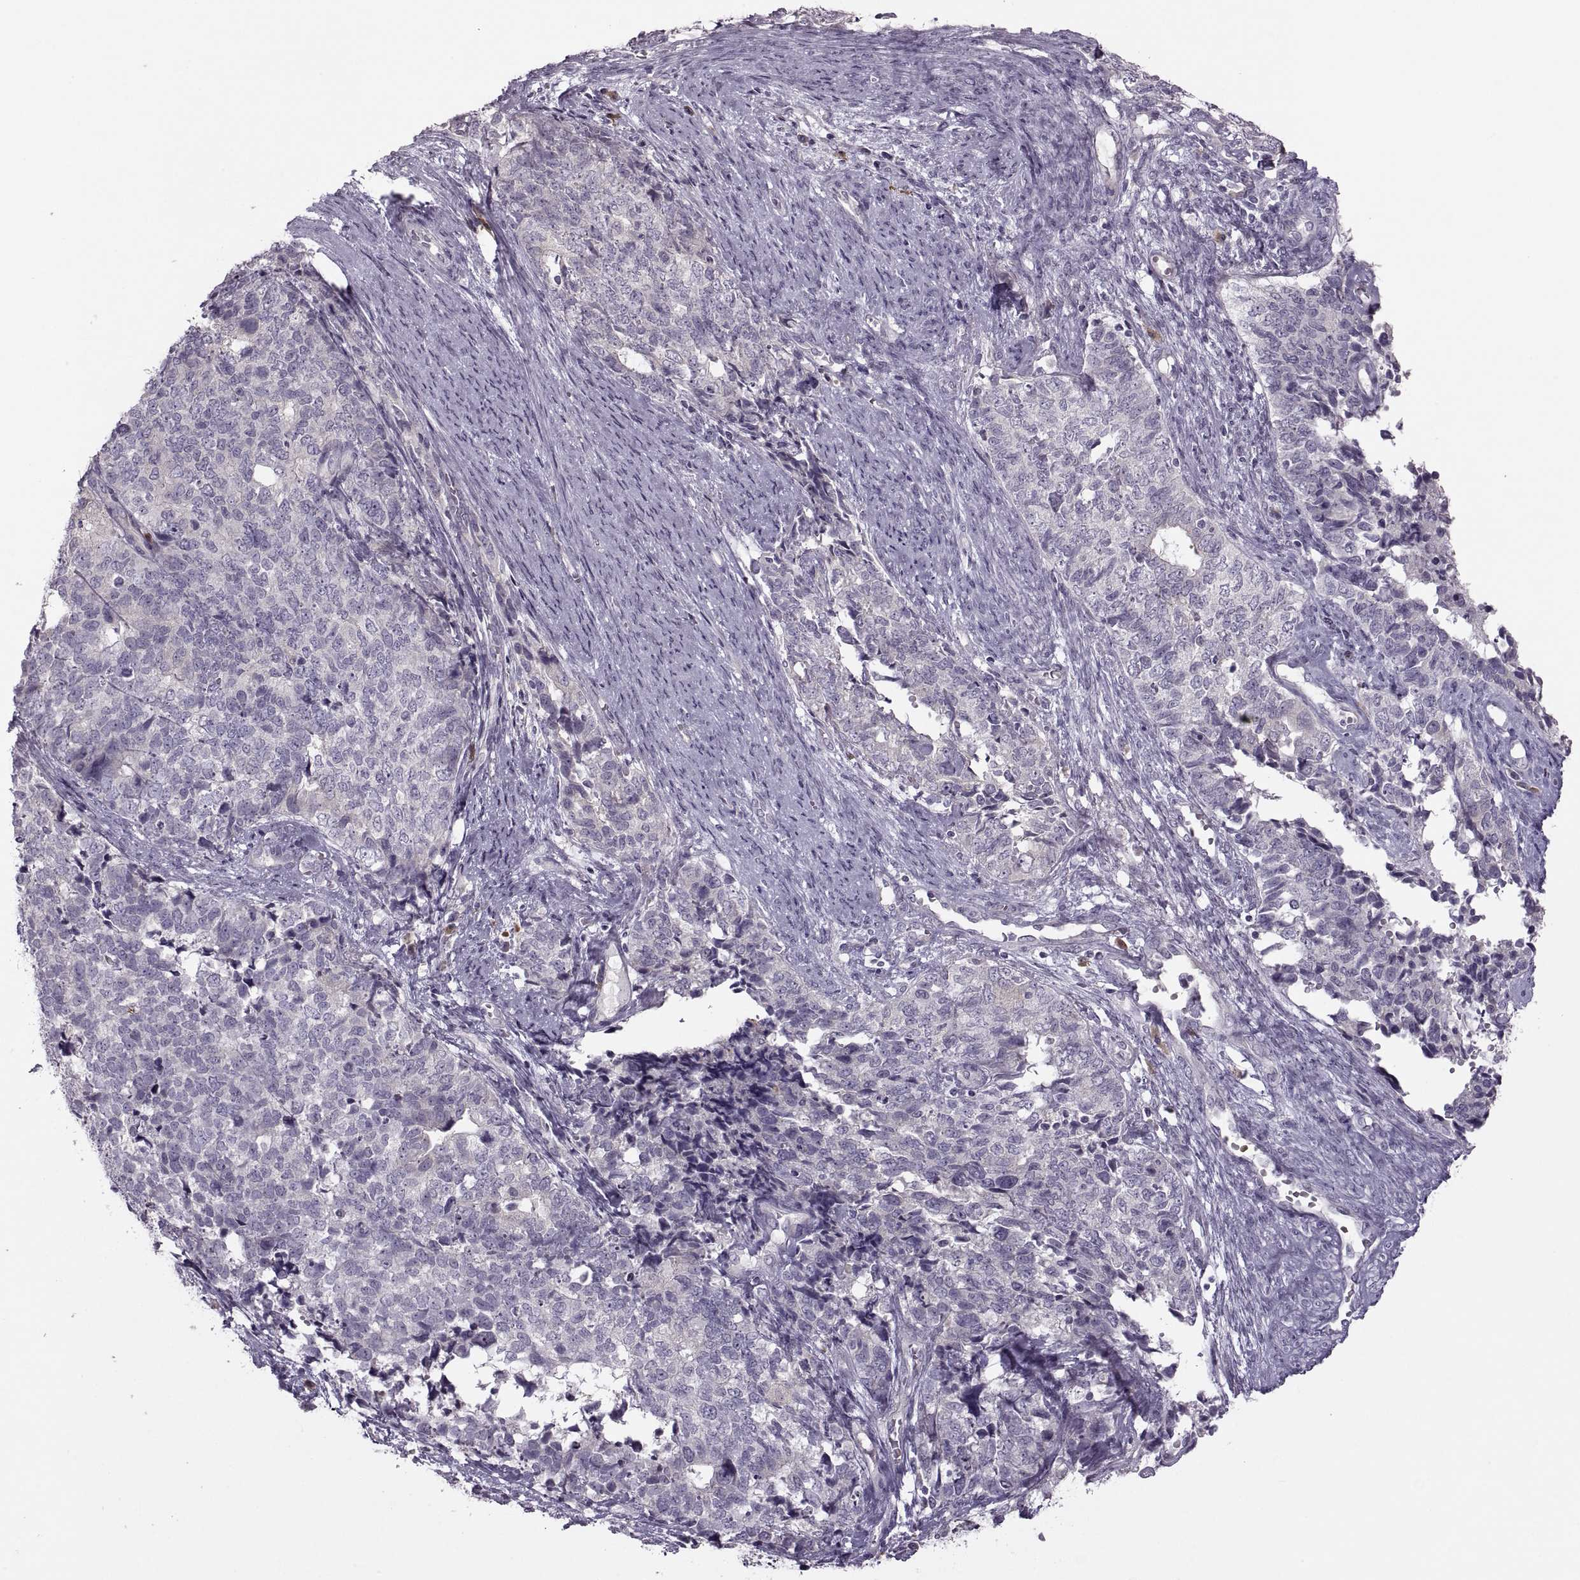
{"staining": {"intensity": "negative", "quantity": "none", "location": "none"}, "tissue": "cervical cancer", "cell_type": "Tumor cells", "image_type": "cancer", "snomed": [{"axis": "morphology", "description": "Squamous cell carcinoma, NOS"}, {"axis": "topography", "description": "Cervix"}], "caption": "High power microscopy image of an immunohistochemistry (IHC) histopathology image of cervical cancer, revealing no significant expression in tumor cells.", "gene": "H2AP", "patient": {"sex": "female", "age": 63}}